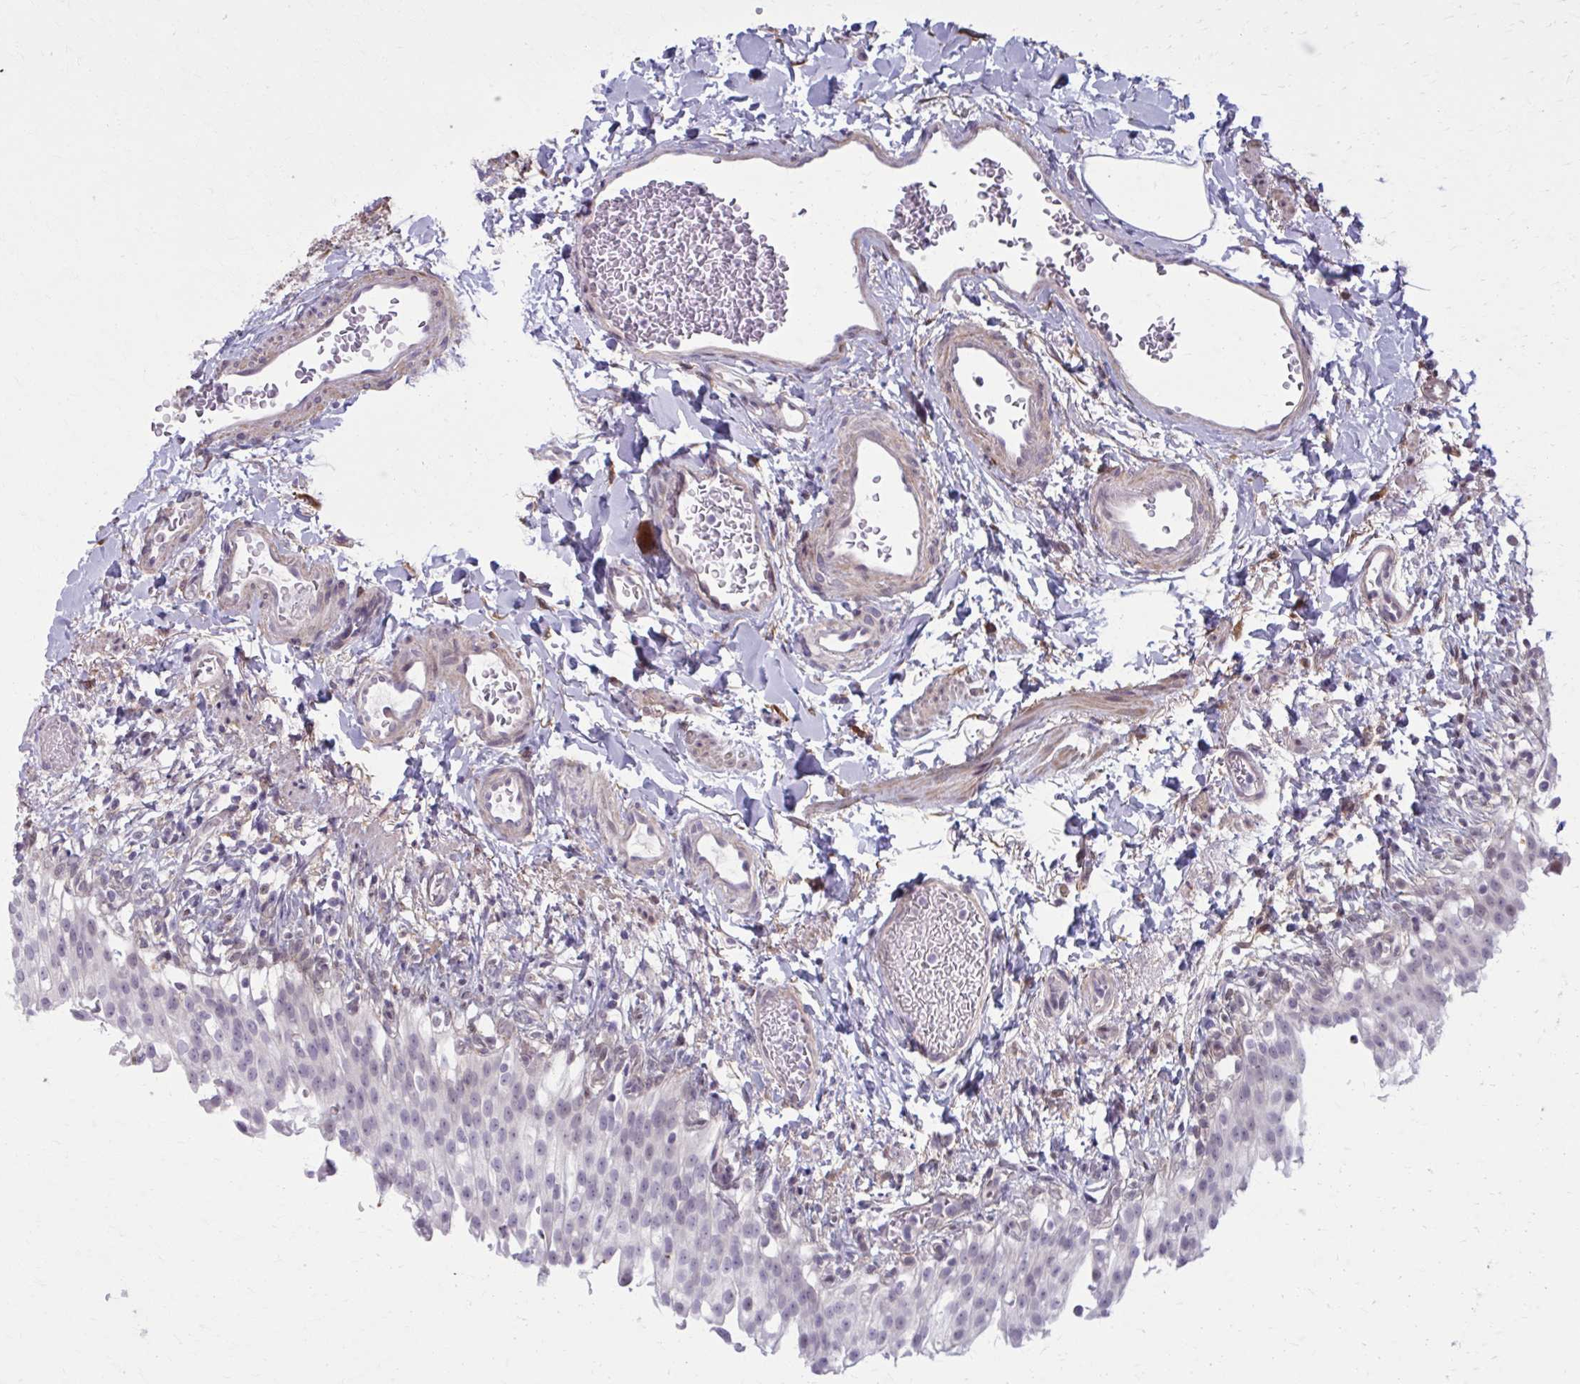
{"staining": {"intensity": "weak", "quantity": "25%-75%", "location": "nuclear"}, "tissue": "urinary bladder", "cell_type": "Urothelial cells", "image_type": "normal", "snomed": [{"axis": "morphology", "description": "Normal tissue, NOS"}, {"axis": "topography", "description": "Urinary bladder"}, {"axis": "topography", "description": "Peripheral nerve tissue"}], "caption": "Immunohistochemistry (IHC) (DAB) staining of normal human urinary bladder displays weak nuclear protein staining in approximately 25%-75% of urothelial cells.", "gene": "NUMBL", "patient": {"sex": "female", "age": 60}}